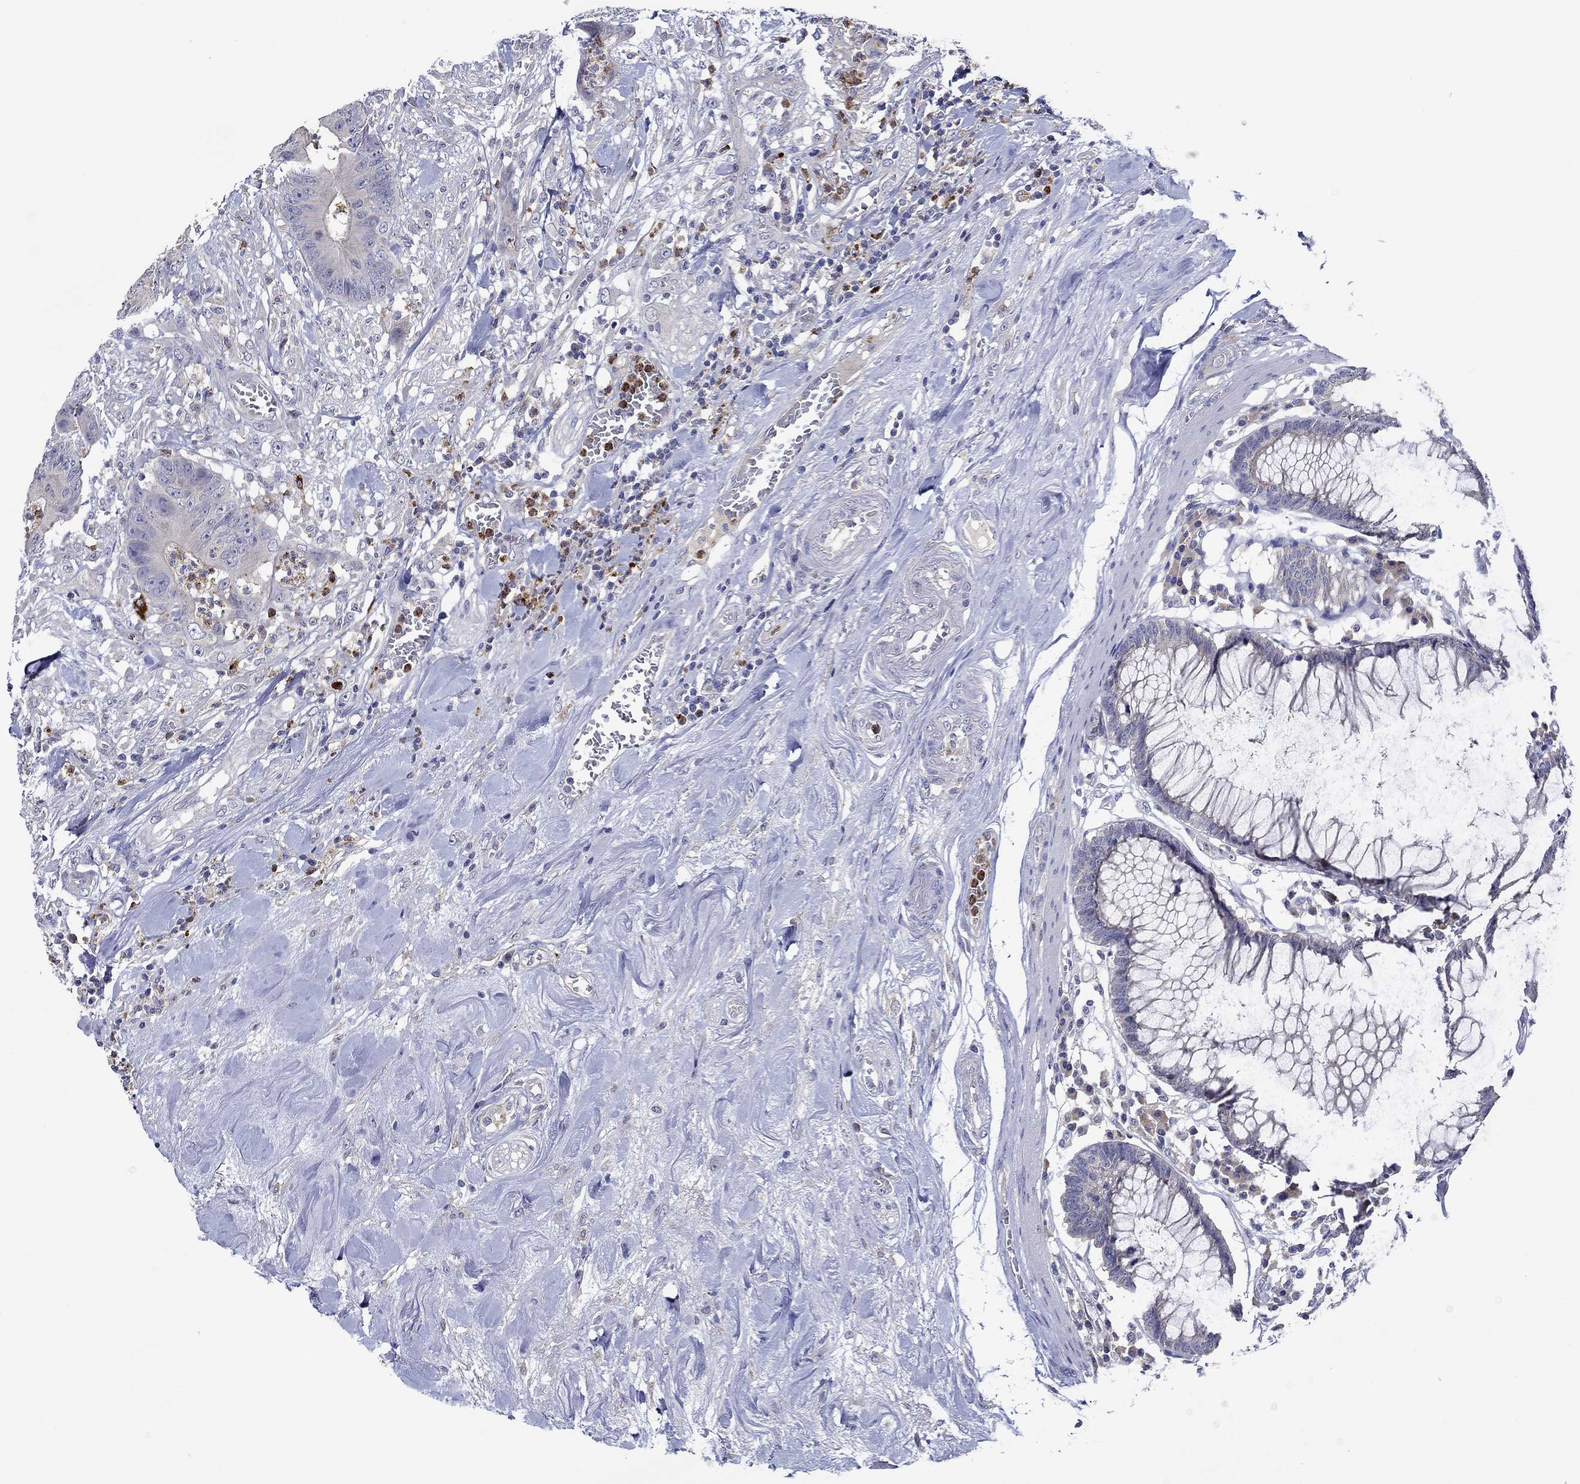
{"staining": {"intensity": "negative", "quantity": "none", "location": "none"}, "tissue": "colorectal cancer", "cell_type": "Tumor cells", "image_type": "cancer", "snomed": [{"axis": "morphology", "description": "Adenocarcinoma, NOS"}, {"axis": "topography", "description": "Colon"}], "caption": "Tumor cells are negative for protein expression in human colorectal cancer. (Stains: DAB immunohistochemistry (IHC) with hematoxylin counter stain, Microscopy: brightfield microscopy at high magnification).", "gene": "CHIT1", "patient": {"sex": "male", "age": 84}}